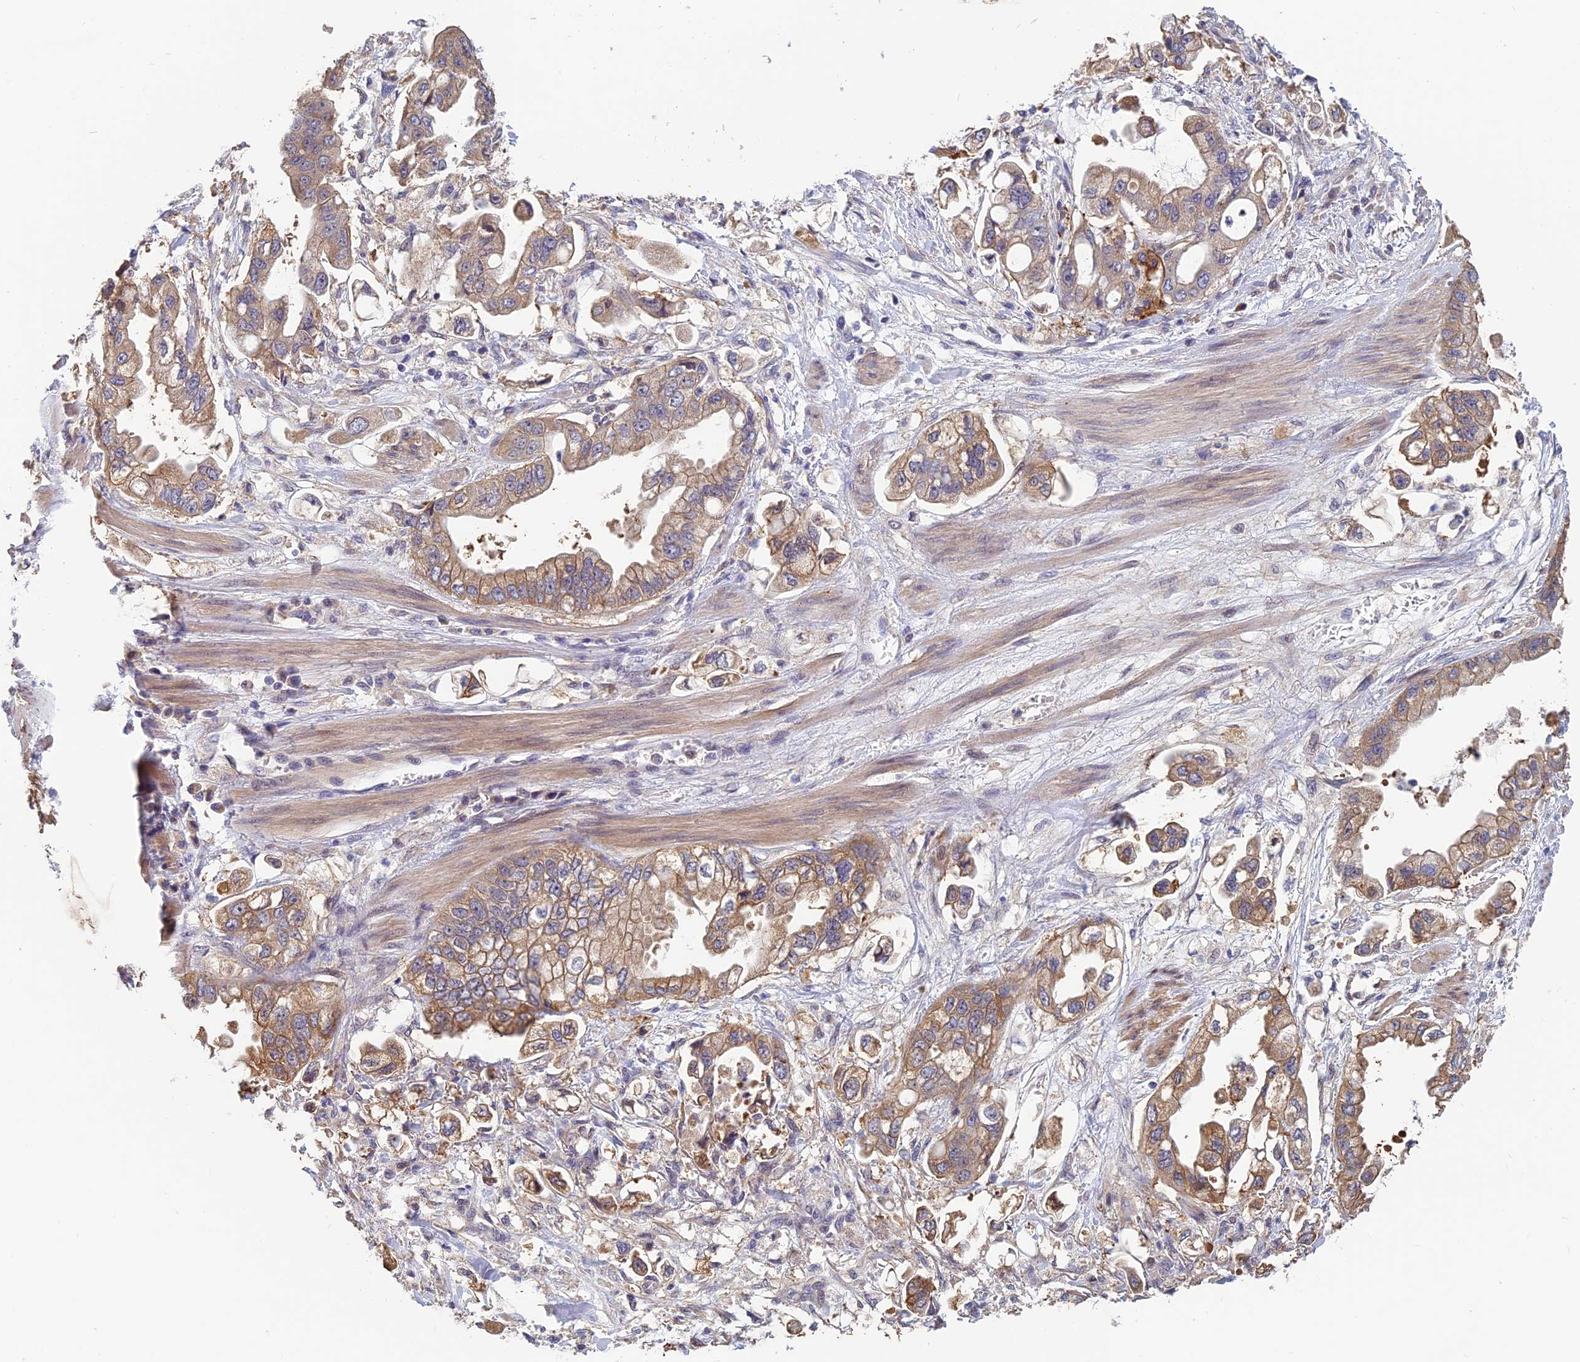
{"staining": {"intensity": "weak", "quantity": ">75%", "location": "cytoplasmic/membranous"}, "tissue": "stomach cancer", "cell_type": "Tumor cells", "image_type": "cancer", "snomed": [{"axis": "morphology", "description": "Adenocarcinoma, NOS"}, {"axis": "topography", "description": "Stomach"}], "caption": "A photomicrograph of adenocarcinoma (stomach) stained for a protein demonstrates weak cytoplasmic/membranous brown staining in tumor cells.", "gene": "HECA", "patient": {"sex": "male", "age": 62}}